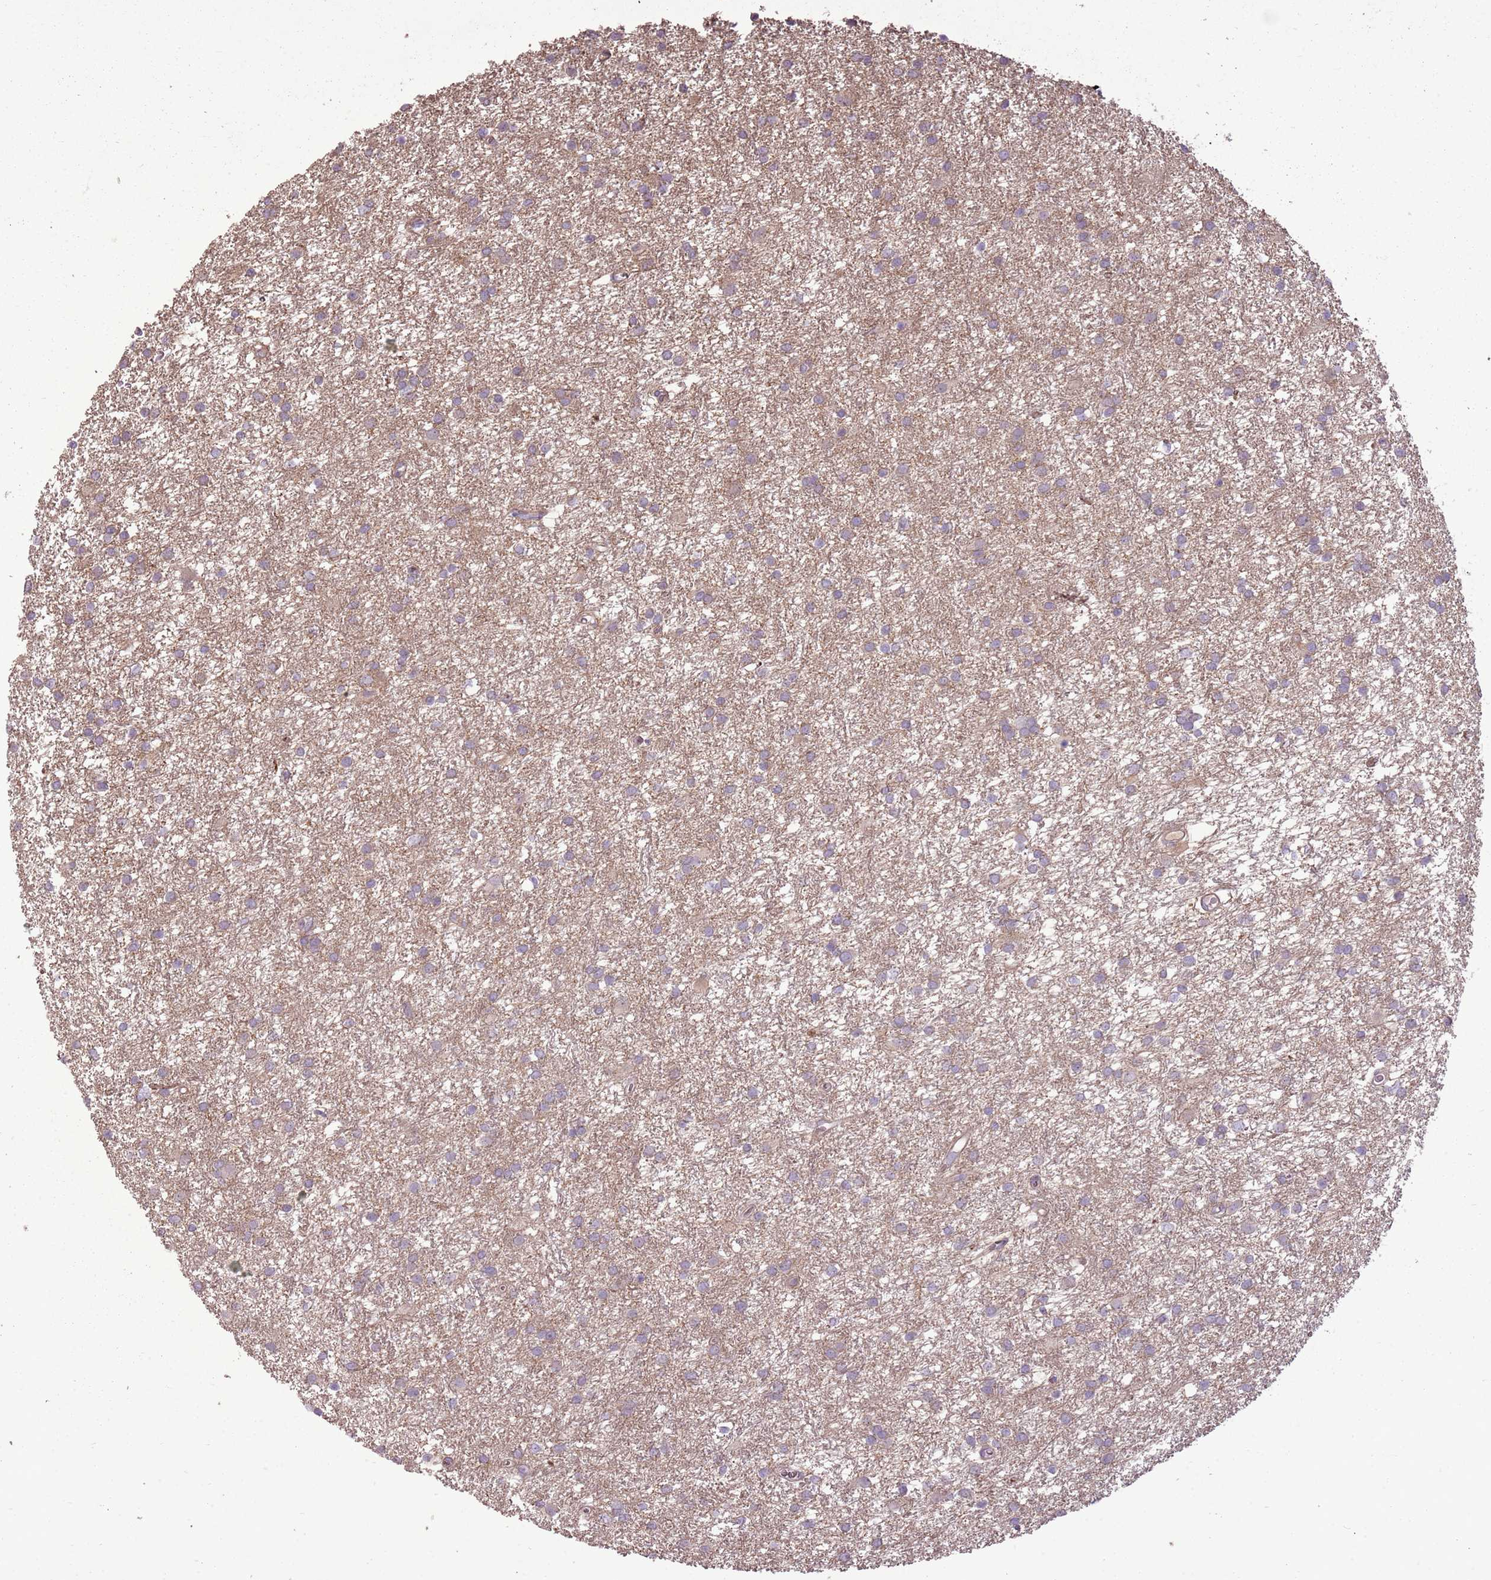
{"staining": {"intensity": "weak", "quantity": "25%-75%", "location": "cytoplasmic/membranous"}, "tissue": "glioma", "cell_type": "Tumor cells", "image_type": "cancer", "snomed": [{"axis": "morphology", "description": "Glioma, malignant, High grade"}, {"axis": "topography", "description": "Brain"}], "caption": "Weak cytoplasmic/membranous staining for a protein is appreciated in approximately 25%-75% of tumor cells of glioma using immunohistochemistry (IHC).", "gene": "ANKRD24", "patient": {"sex": "female", "age": 50}}